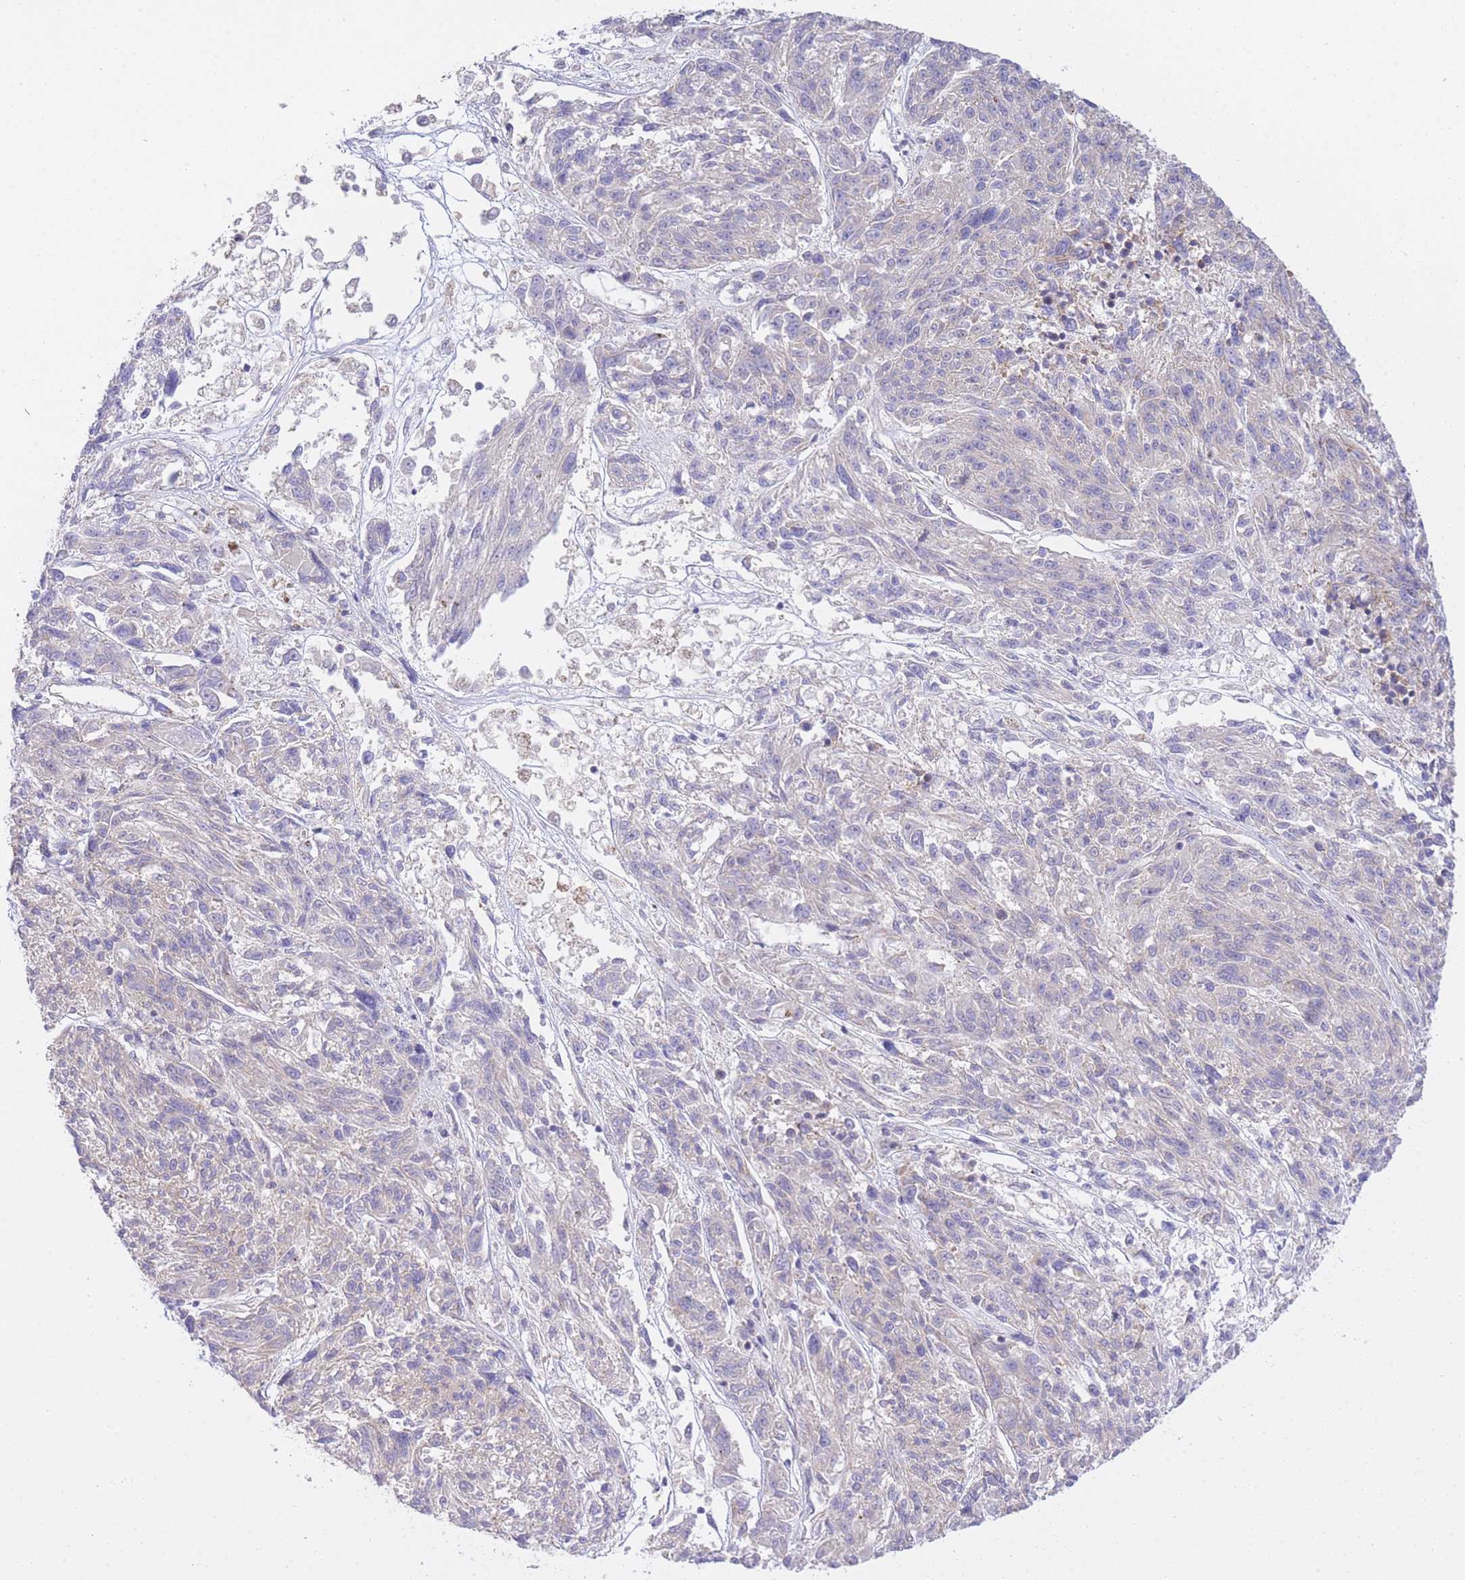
{"staining": {"intensity": "weak", "quantity": "25%-75%", "location": "cytoplasmic/membranous"}, "tissue": "melanoma", "cell_type": "Tumor cells", "image_type": "cancer", "snomed": [{"axis": "morphology", "description": "Malignant melanoma, NOS"}, {"axis": "topography", "description": "Skin"}], "caption": "Approximately 25%-75% of tumor cells in human malignant melanoma demonstrate weak cytoplasmic/membranous protein staining as visualized by brown immunohistochemical staining.", "gene": "CTBP1", "patient": {"sex": "male", "age": 53}}